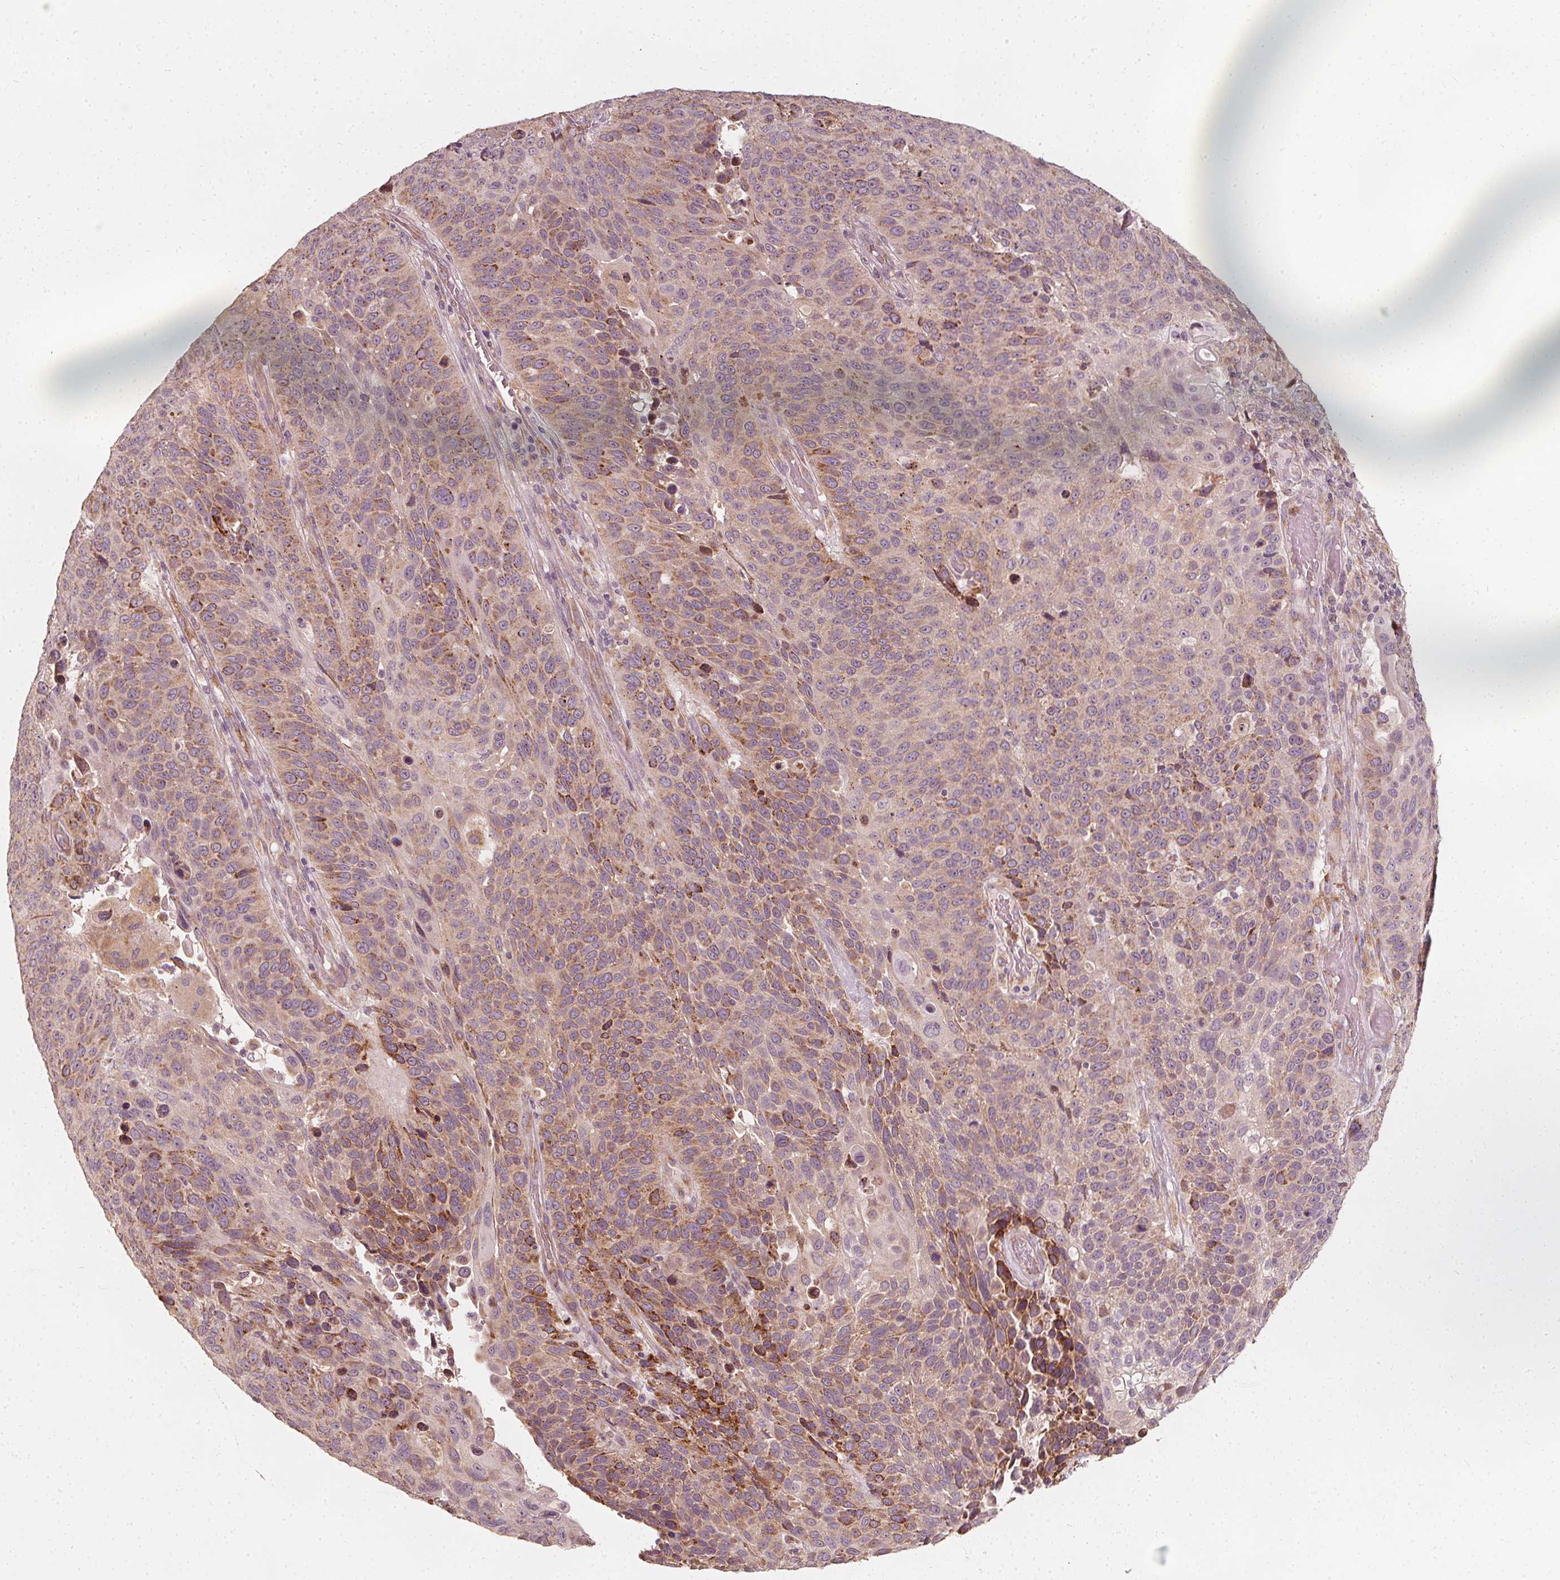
{"staining": {"intensity": "moderate", "quantity": "25%-75%", "location": "cytoplasmic/membranous"}, "tissue": "lung cancer", "cell_type": "Tumor cells", "image_type": "cancer", "snomed": [{"axis": "morphology", "description": "Squamous cell carcinoma, NOS"}, {"axis": "topography", "description": "Lung"}], "caption": "A medium amount of moderate cytoplasmic/membranous positivity is seen in approximately 25%-75% of tumor cells in lung squamous cell carcinoma tissue.", "gene": "NPC1L1", "patient": {"sex": "male", "age": 68}}